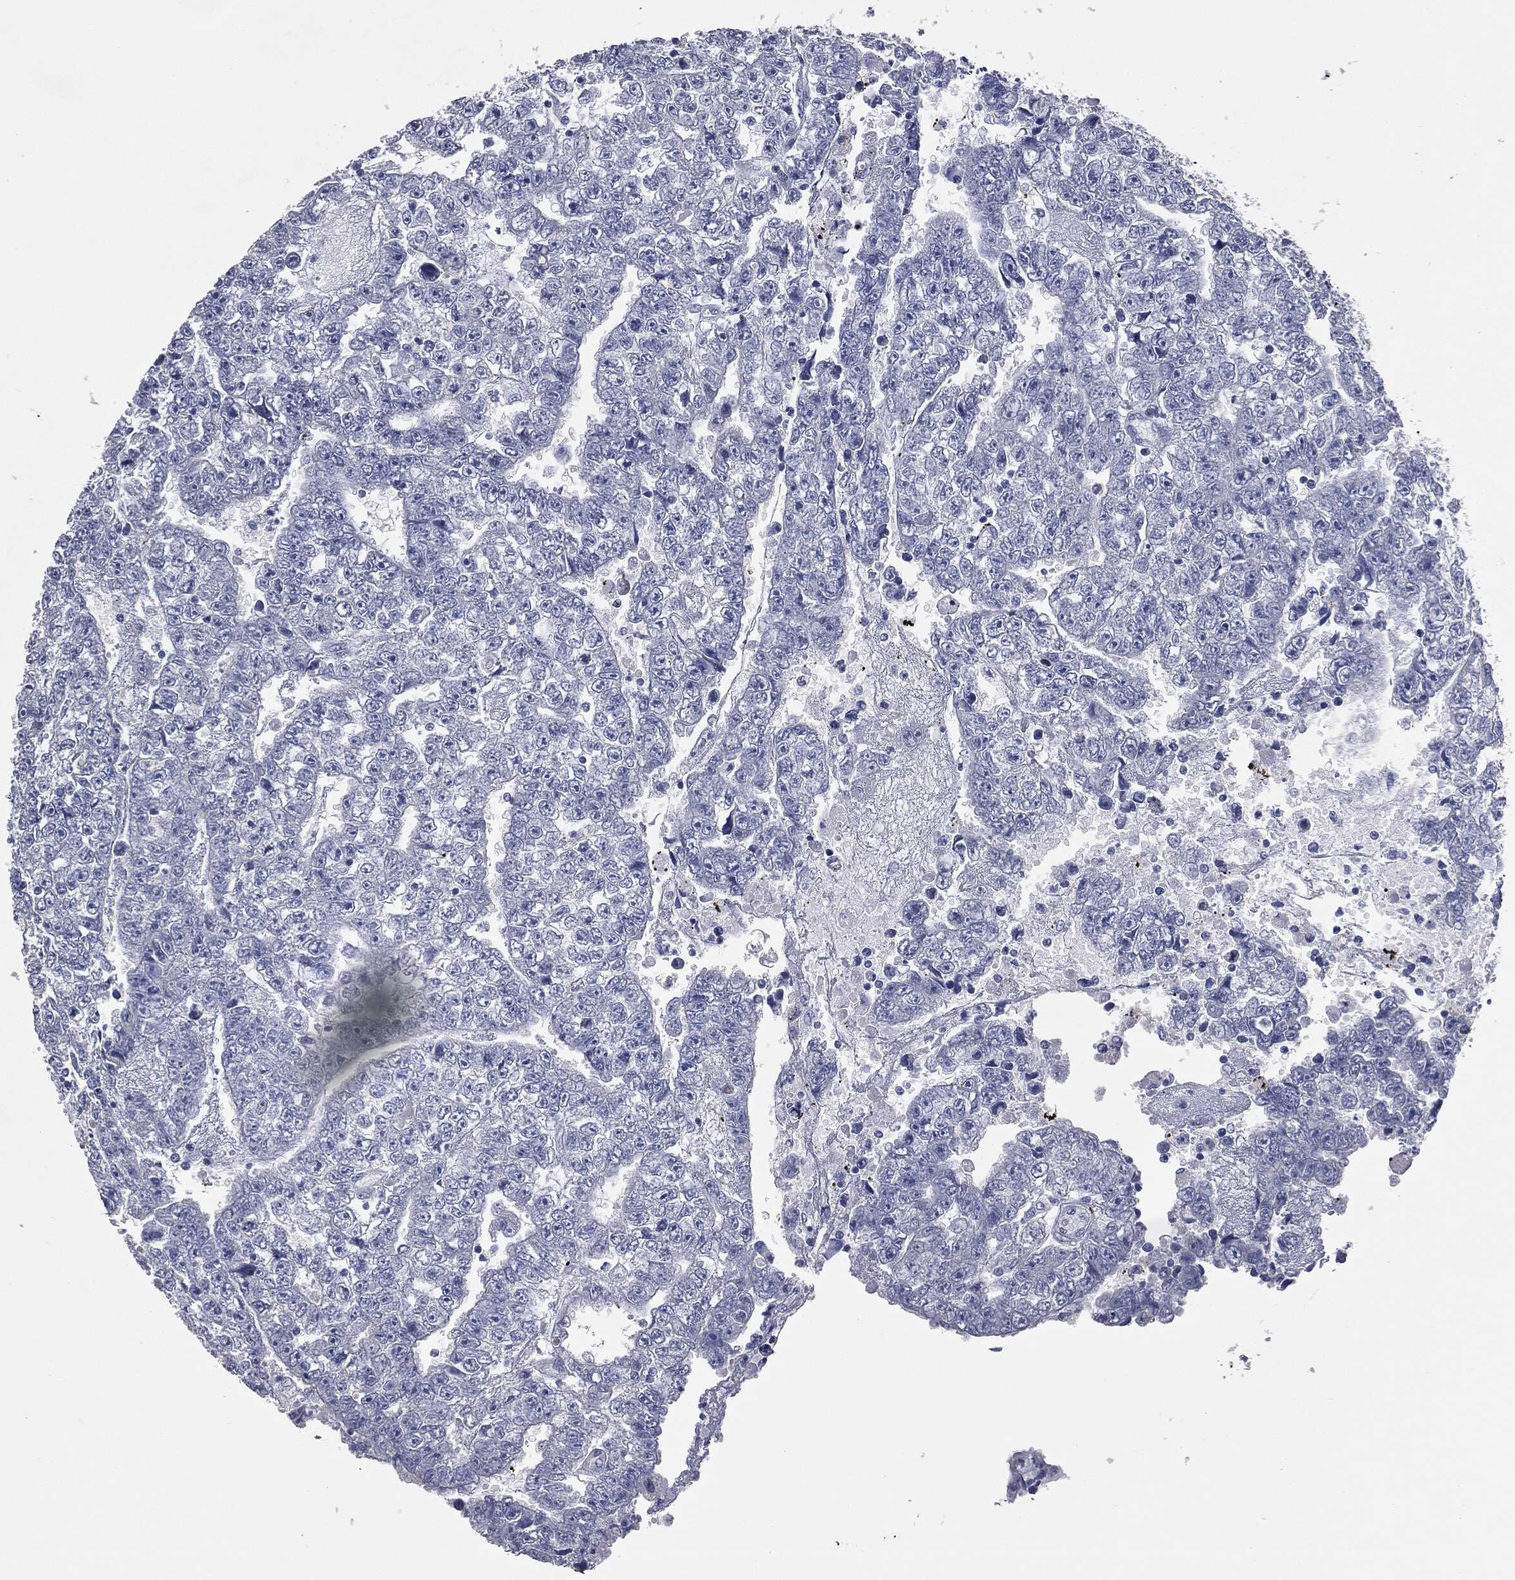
{"staining": {"intensity": "negative", "quantity": "none", "location": "none"}, "tissue": "testis cancer", "cell_type": "Tumor cells", "image_type": "cancer", "snomed": [{"axis": "morphology", "description": "Carcinoma, Embryonal, NOS"}, {"axis": "topography", "description": "Testis"}], "caption": "IHC micrograph of testis embryonal carcinoma stained for a protein (brown), which exhibits no expression in tumor cells.", "gene": "ATP2A1", "patient": {"sex": "male", "age": 25}}